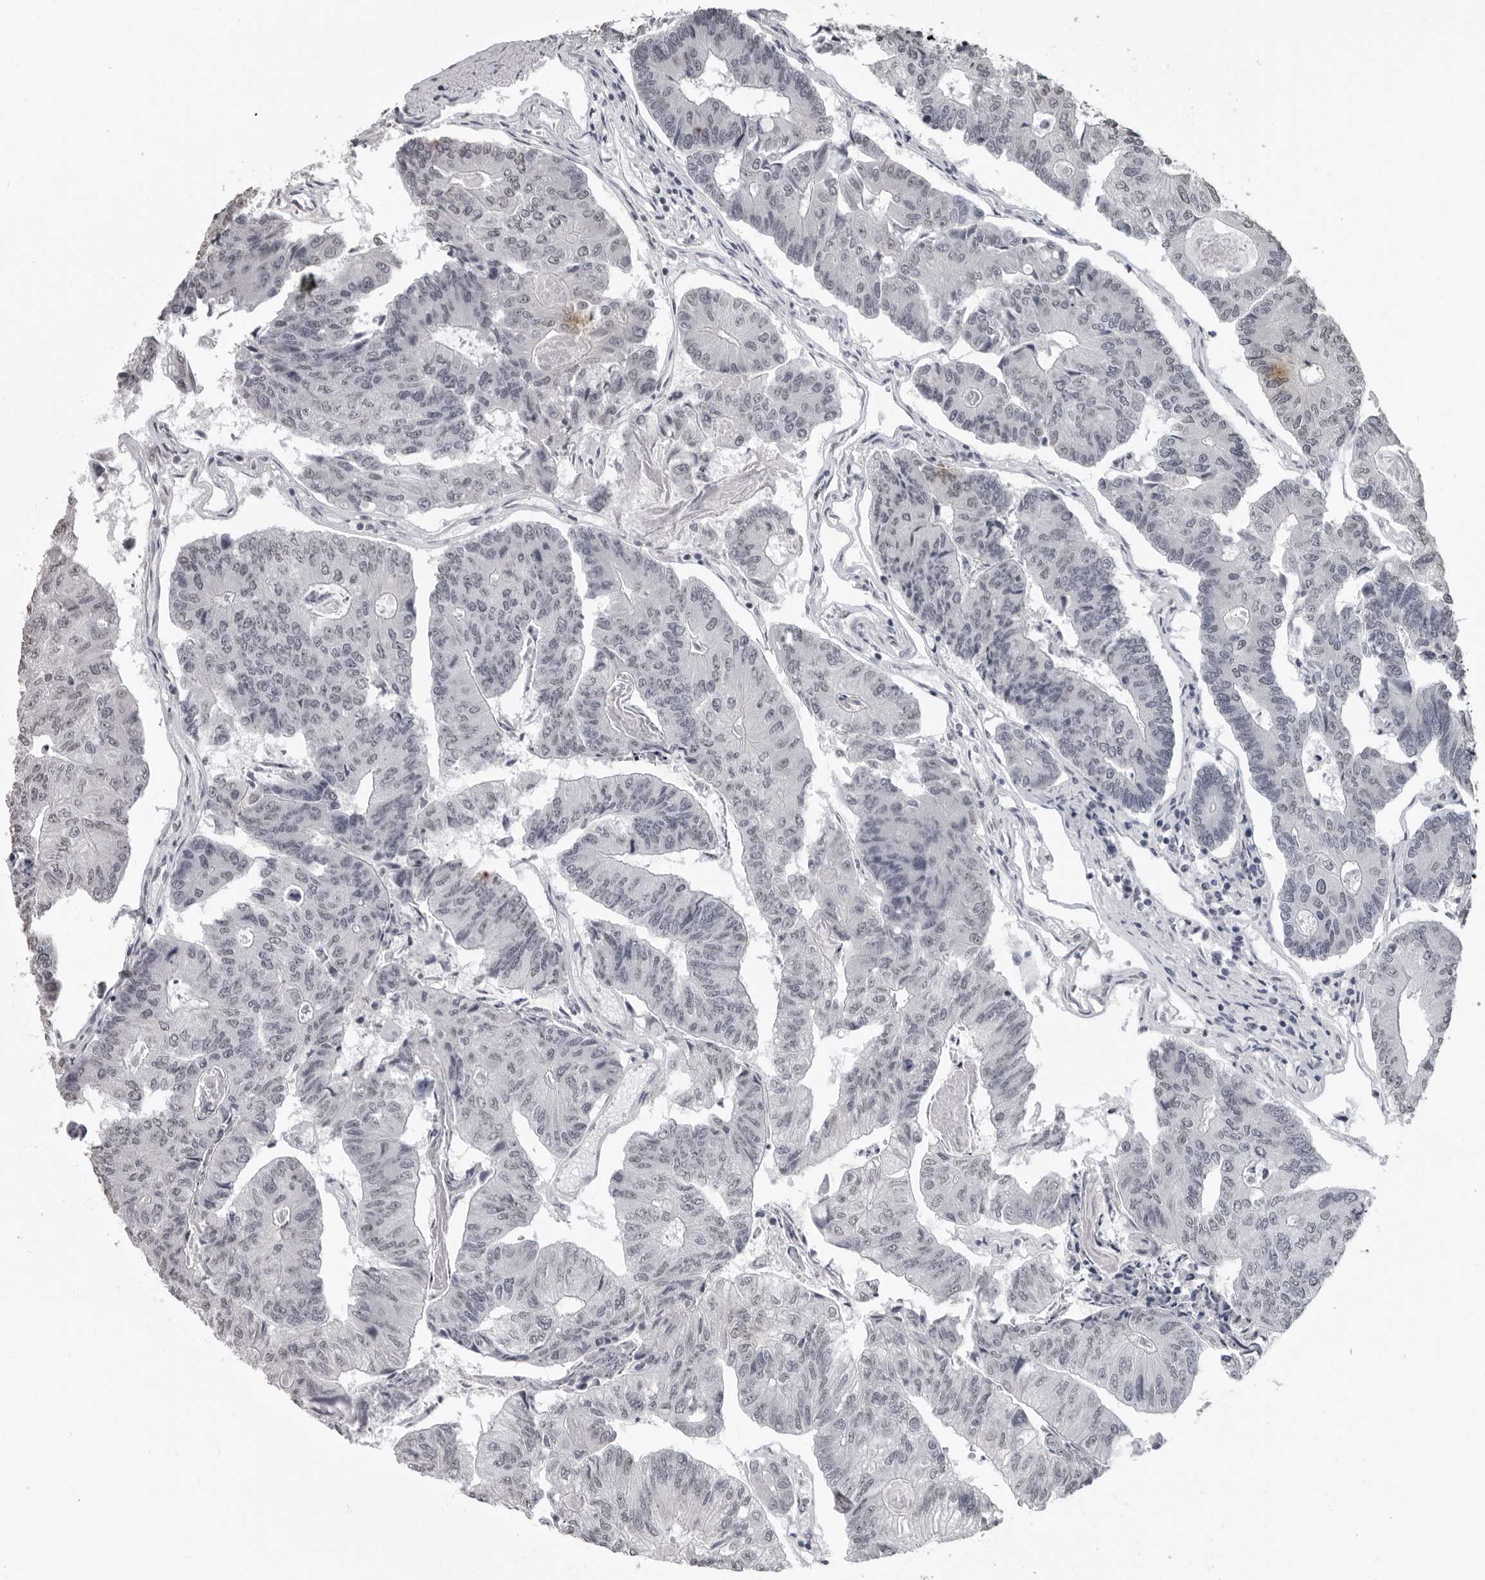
{"staining": {"intensity": "negative", "quantity": "none", "location": "none"}, "tissue": "colorectal cancer", "cell_type": "Tumor cells", "image_type": "cancer", "snomed": [{"axis": "morphology", "description": "Adenocarcinoma, NOS"}, {"axis": "topography", "description": "Colon"}], "caption": "Immunohistochemical staining of colorectal cancer demonstrates no significant expression in tumor cells. (DAB immunohistochemistry (IHC), high magnification).", "gene": "HEPACAM", "patient": {"sex": "female", "age": 67}}